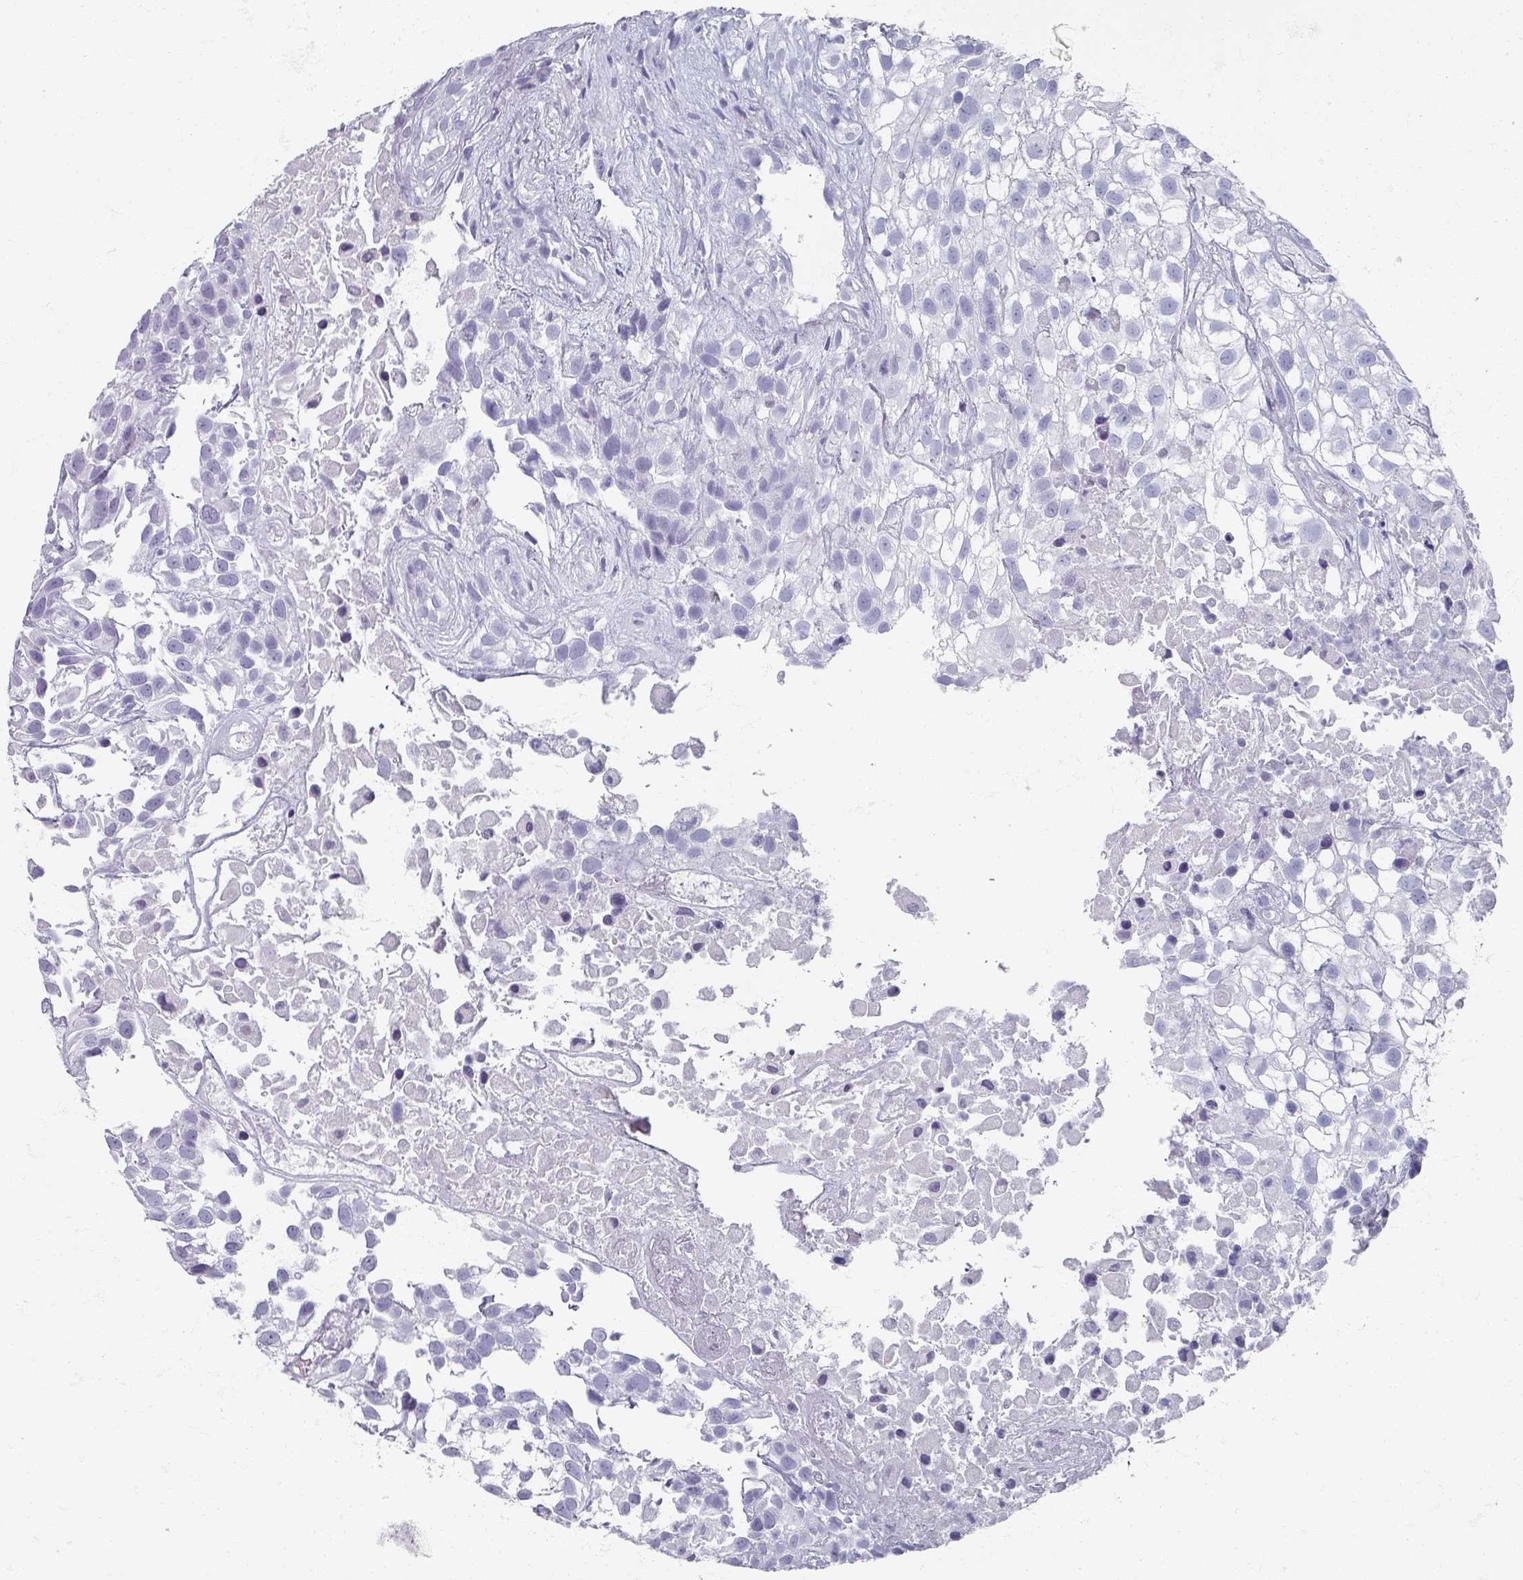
{"staining": {"intensity": "negative", "quantity": "none", "location": "none"}, "tissue": "urothelial cancer", "cell_type": "Tumor cells", "image_type": "cancer", "snomed": [{"axis": "morphology", "description": "Urothelial carcinoma, High grade"}, {"axis": "topography", "description": "Urinary bladder"}], "caption": "Urothelial carcinoma (high-grade) stained for a protein using immunohistochemistry (IHC) displays no positivity tumor cells.", "gene": "OMG", "patient": {"sex": "male", "age": 56}}